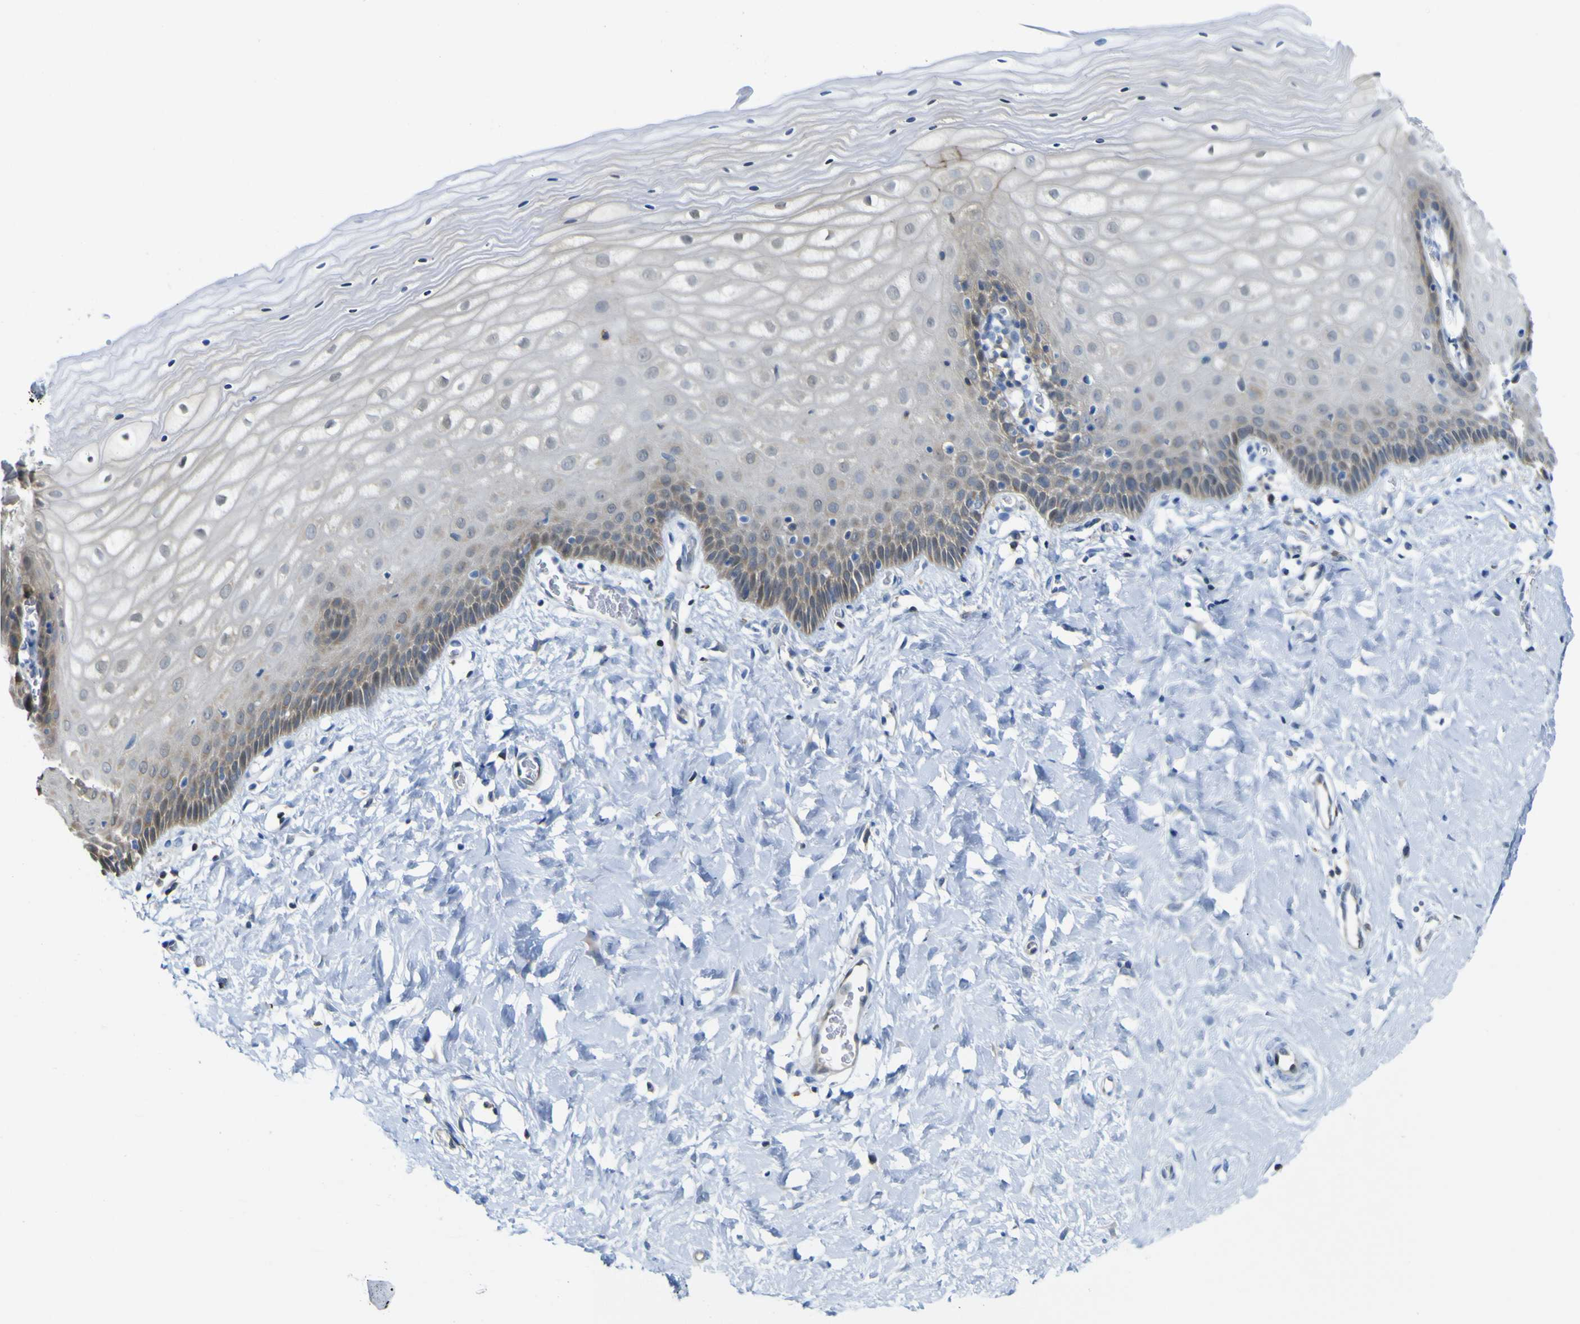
{"staining": {"intensity": "moderate", "quantity": "25%-75%", "location": "cytoplasmic/membranous"}, "tissue": "cervix", "cell_type": "Glandular cells", "image_type": "normal", "snomed": [{"axis": "morphology", "description": "Normal tissue, NOS"}, {"axis": "topography", "description": "Cervix"}], "caption": "Cervix stained with immunohistochemistry shows moderate cytoplasmic/membranous positivity in about 25%-75% of glandular cells.", "gene": "ABHD3", "patient": {"sex": "female", "age": 55}}